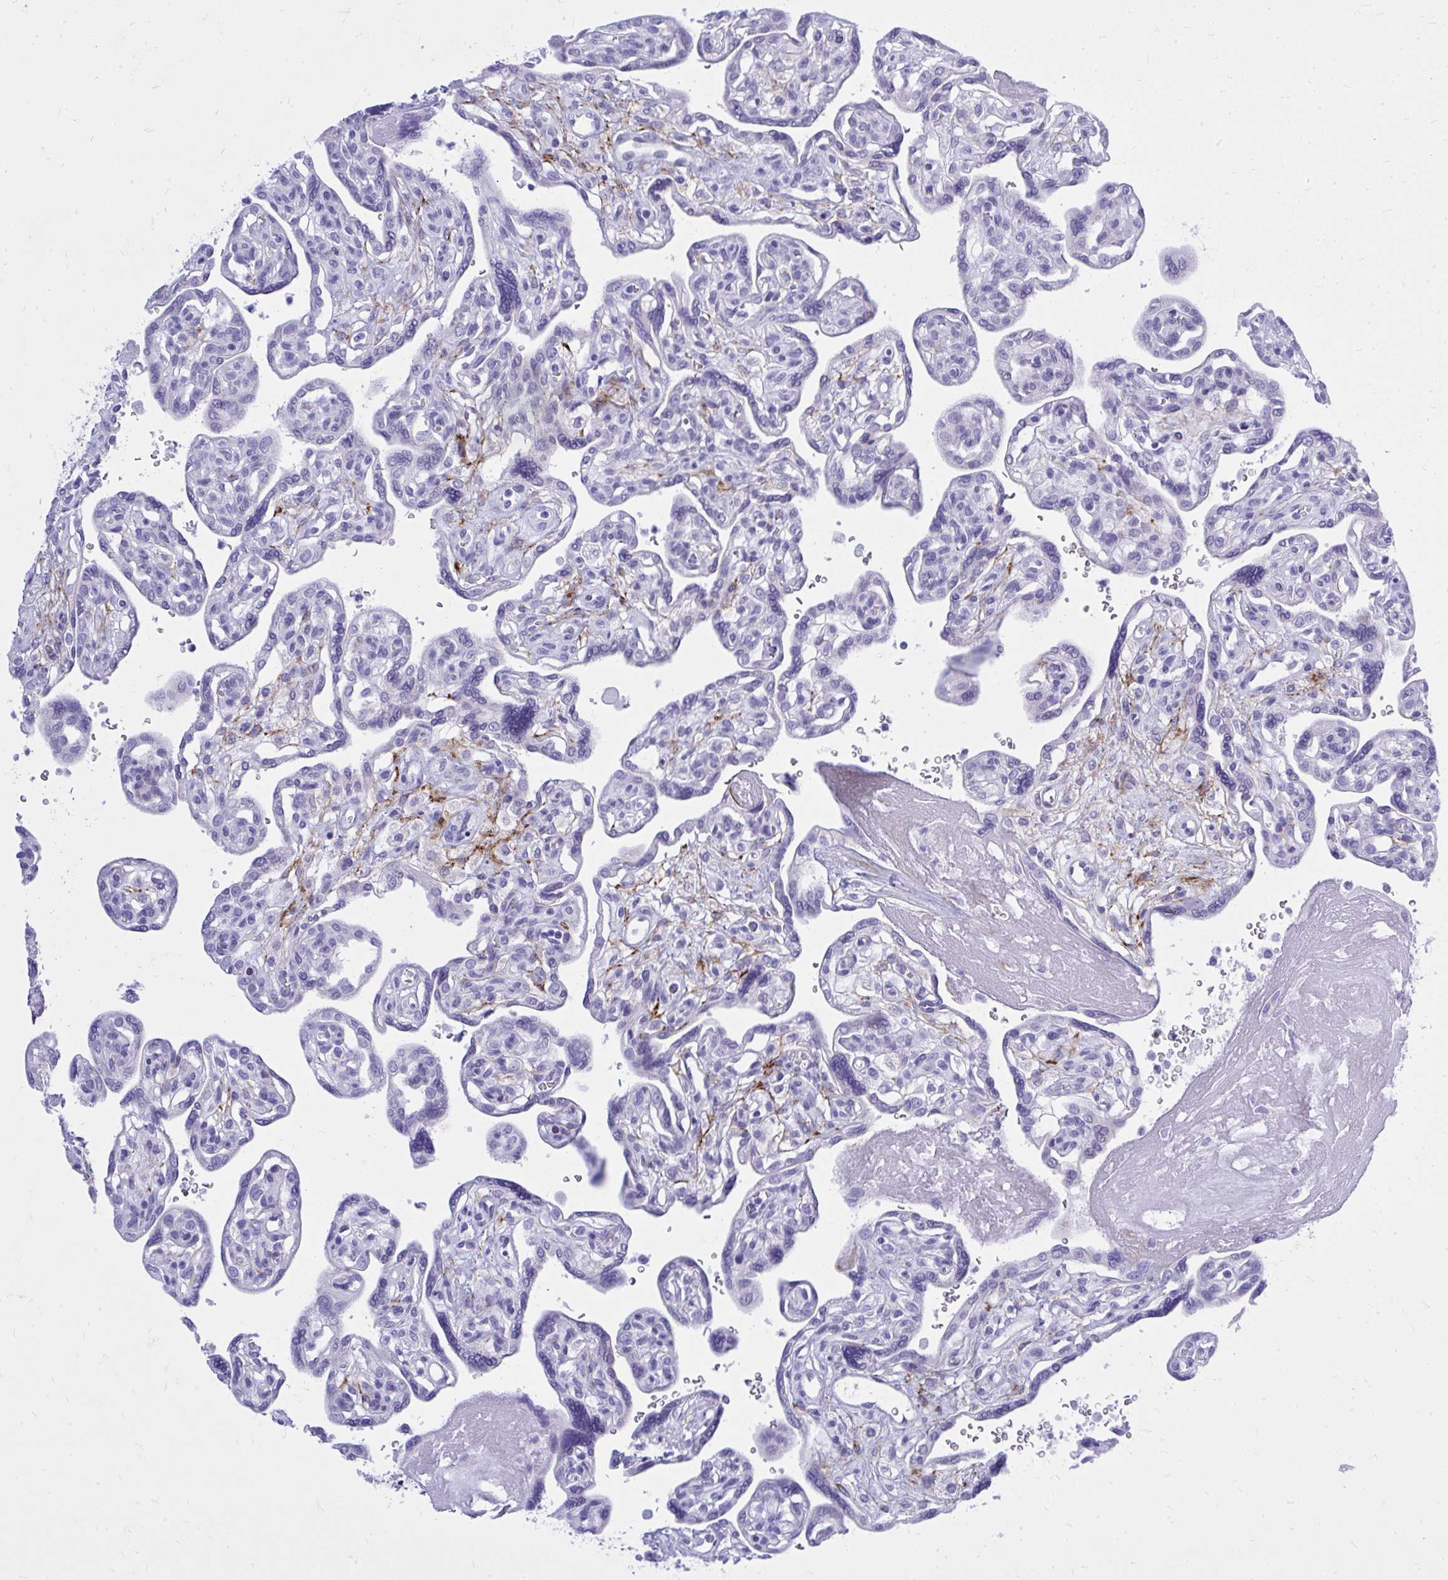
{"staining": {"intensity": "negative", "quantity": "none", "location": "none"}, "tissue": "placenta", "cell_type": "Decidual cells", "image_type": "normal", "snomed": [{"axis": "morphology", "description": "Normal tissue, NOS"}, {"axis": "topography", "description": "Placenta"}], "caption": "Immunohistochemistry (IHC) of benign human placenta shows no positivity in decidual cells. (DAB (3,3'-diaminobenzidine) immunohistochemistry visualized using brightfield microscopy, high magnification).", "gene": "BCL6B", "patient": {"sex": "female", "age": 39}}